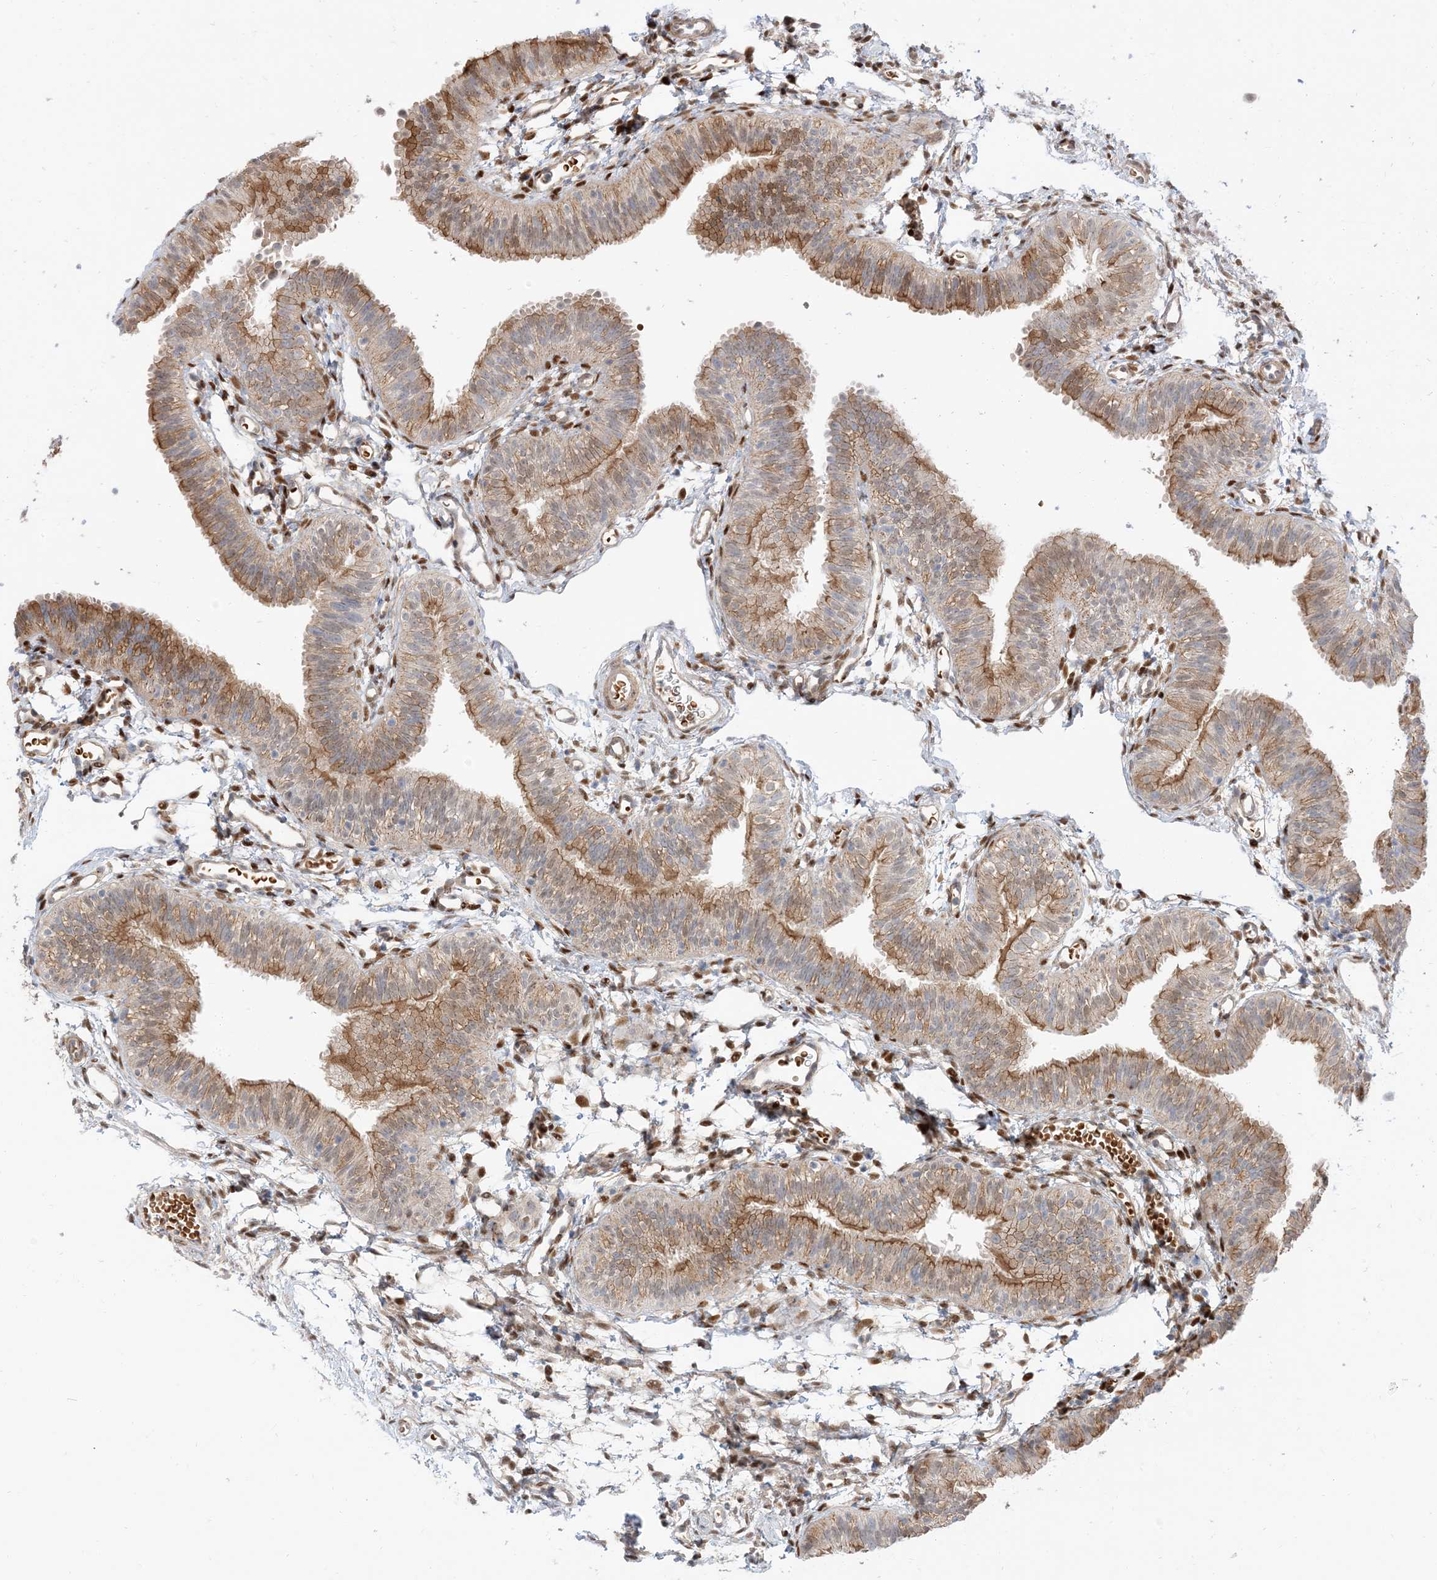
{"staining": {"intensity": "moderate", "quantity": "25%-75%", "location": "cytoplasmic/membranous,nuclear"}, "tissue": "fallopian tube", "cell_type": "Glandular cells", "image_type": "normal", "snomed": [{"axis": "morphology", "description": "Normal tissue, NOS"}, {"axis": "topography", "description": "Fallopian tube"}], "caption": "About 25%-75% of glandular cells in unremarkable human fallopian tube display moderate cytoplasmic/membranous,nuclear protein staining as visualized by brown immunohistochemical staining.", "gene": "RIN1", "patient": {"sex": "female", "age": 35}}